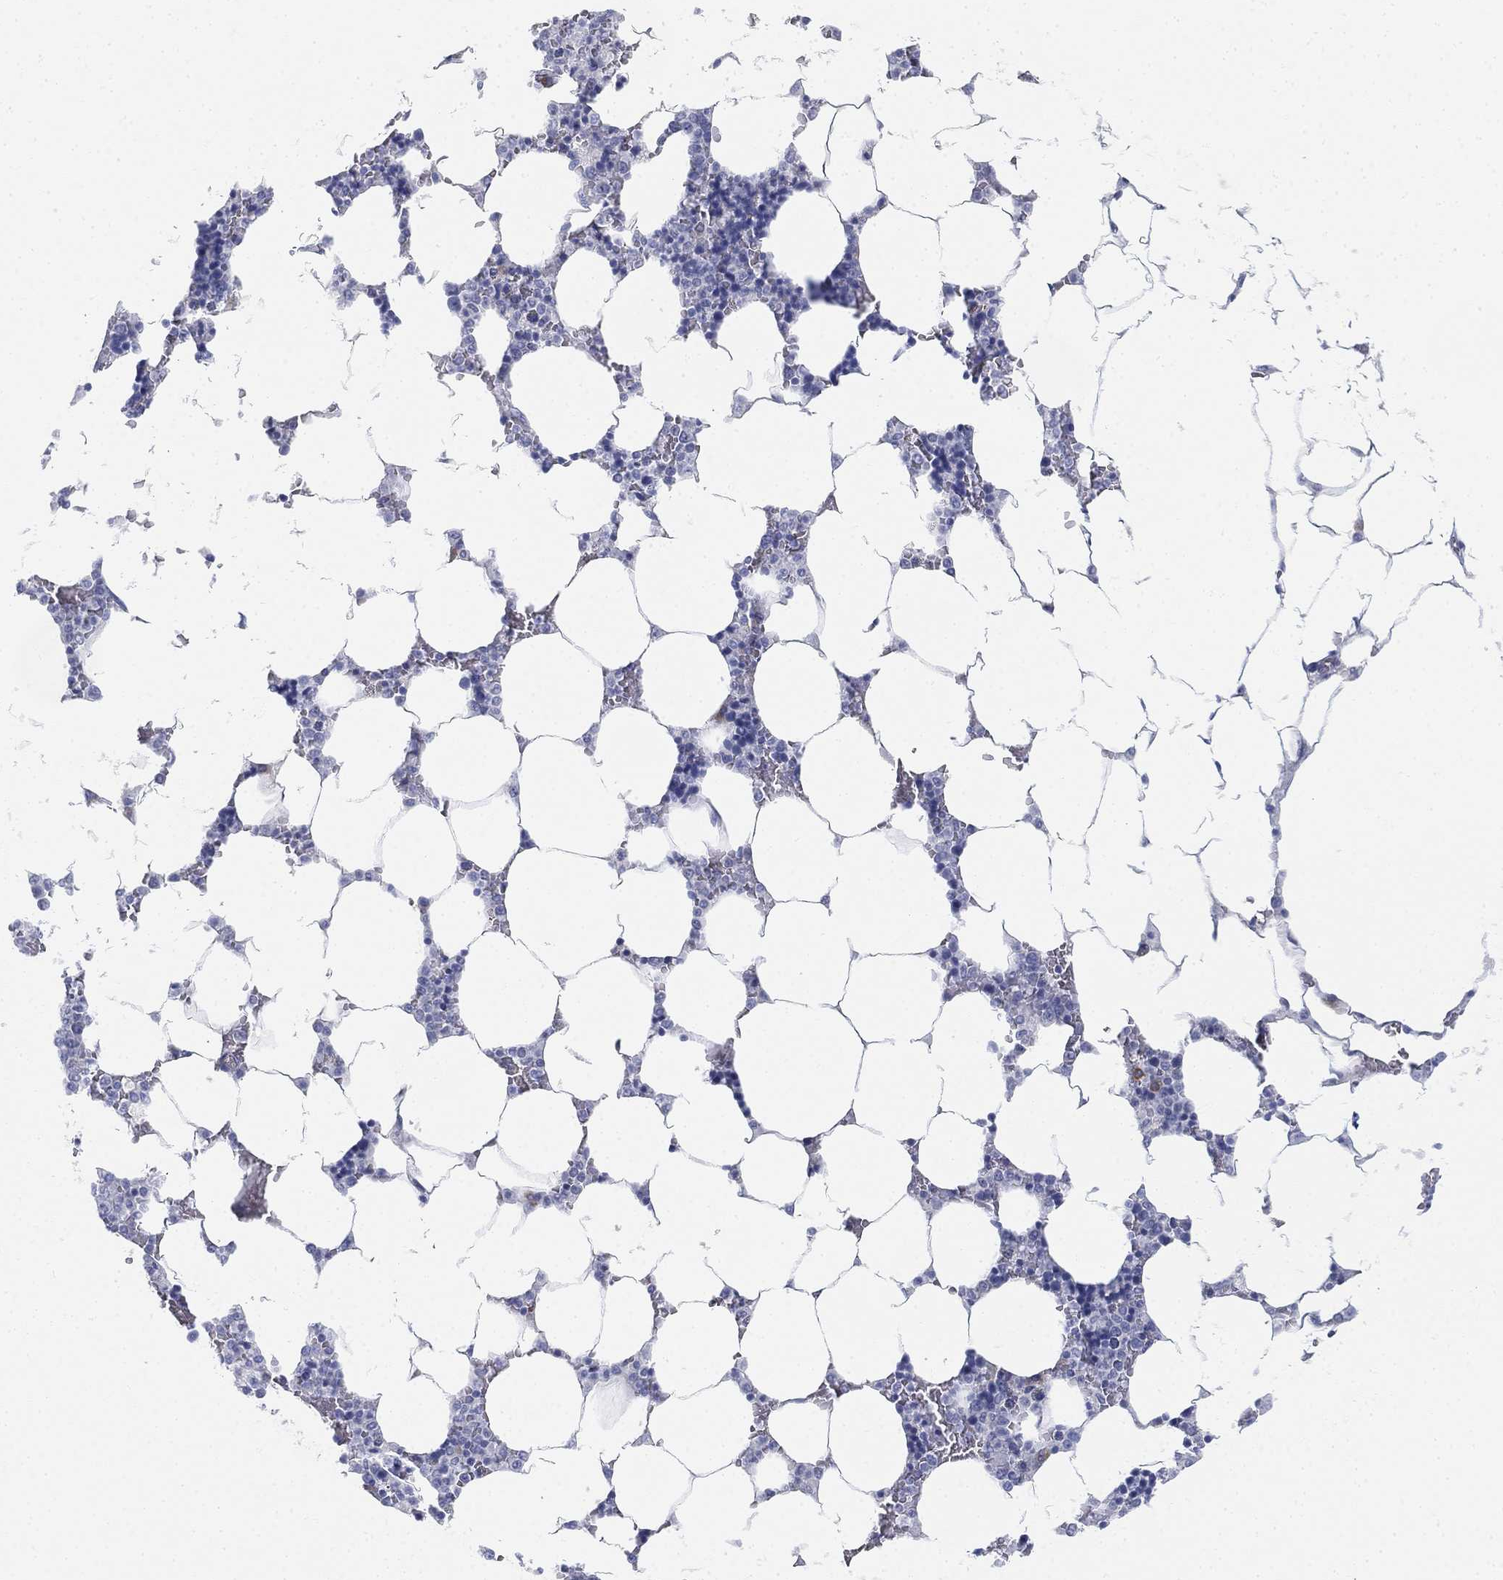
{"staining": {"intensity": "negative", "quantity": "none", "location": "none"}, "tissue": "bone marrow", "cell_type": "Hematopoietic cells", "image_type": "normal", "snomed": [{"axis": "morphology", "description": "Normal tissue, NOS"}, {"axis": "topography", "description": "Bone marrow"}], "caption": "The IHC image has no significant expression in hematopoietic cells of bone marrow.", "gene": "GCNA", "patient": {"sex": "male", "age": 63}}